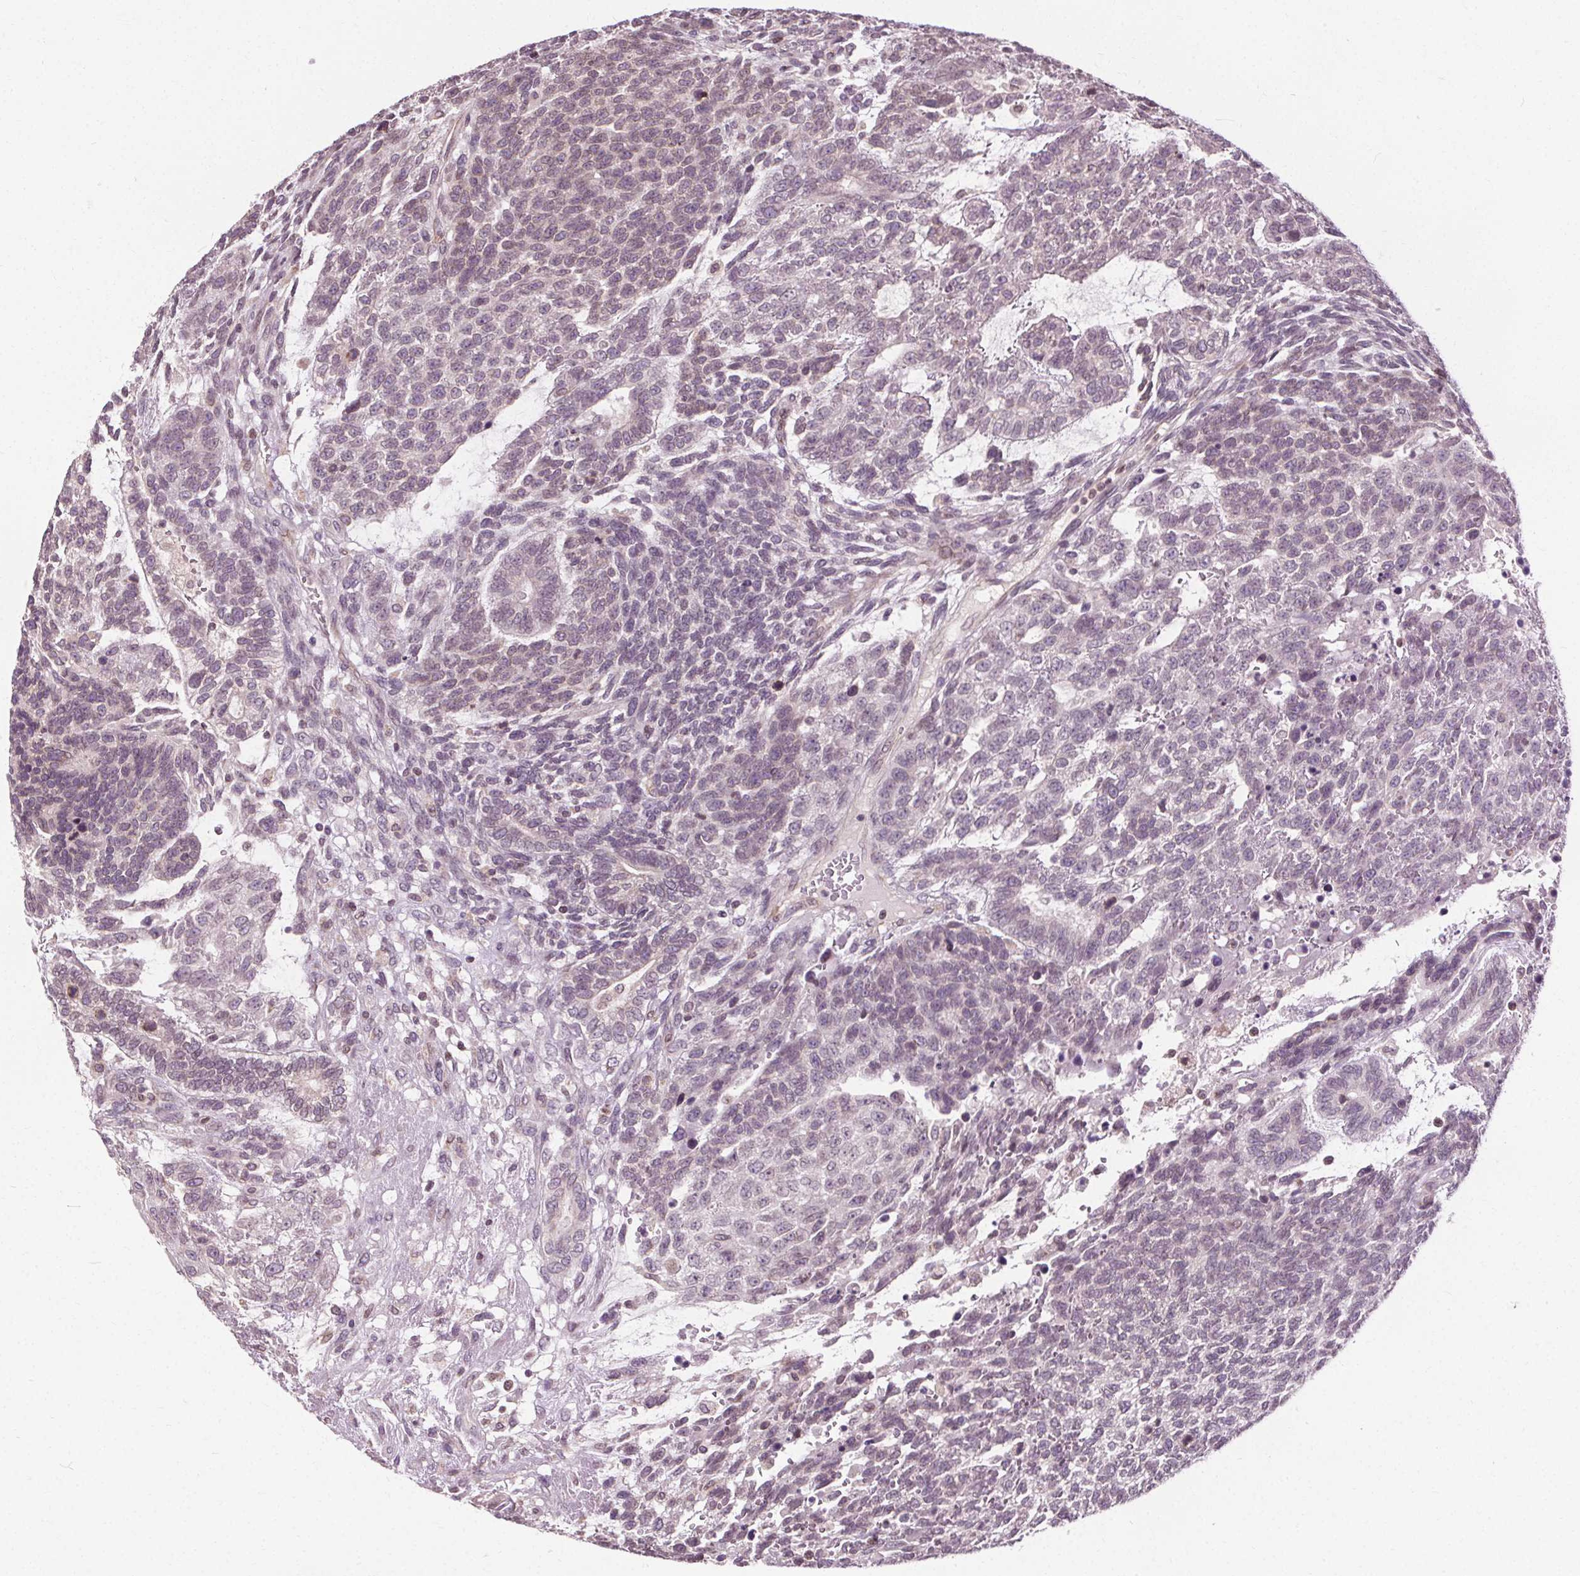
{"staining": {"intensity": "negative", "quantity": "none", "location": "none"}, "tissue": "testis cancer", "cell_type": "Tumor cells", "image_type": "cancer", "snomed": [{"axis": "morphology", "description": "Carcinoma, Embryonal, NOS"}, {"axis": "topography", "description": "Testis"}], "caption": "There is no significant expression in tumor cells of testis cancer (embryonal carcinoma).", "gene": "LFNG", "patient": {"sex": "male", "age": 23}}